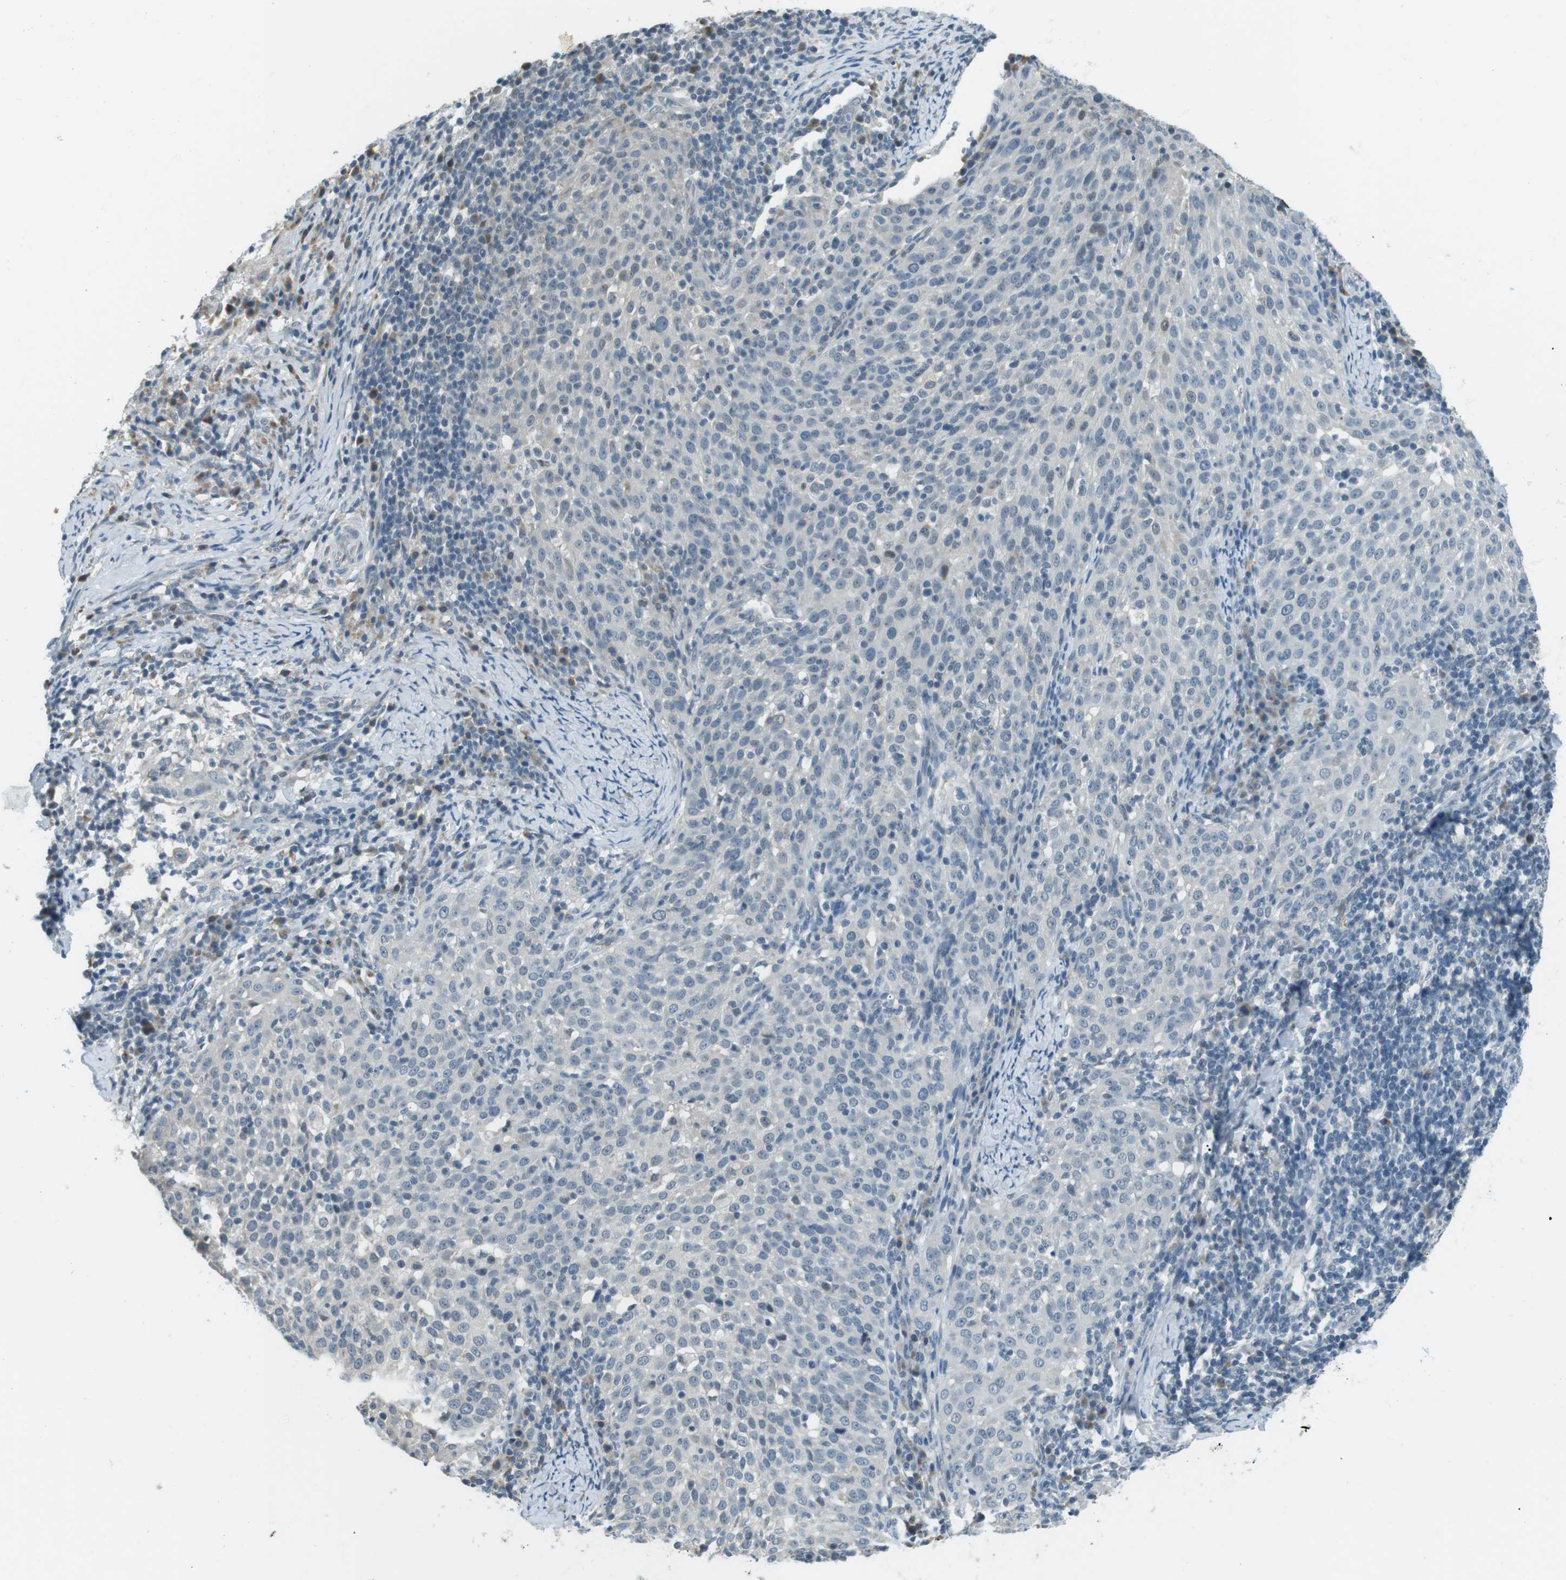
{"staining": {"intensity": "negative", "quantity": "none", "location": "none"}, "tissue": "cervical cancer", "cell_type": "Tumor cells", "image_type": "cancer", "snomed": [{"axis": "morphology", "description": "Squamous cell carcinoma, NOS"}, {"axis": "topography", "description": "Cervix"}], "caption": "The photomicrograph shows no significant staining in tumor cells of cervical cancer.", "gene": "SERPINB2", "patient": {"sex": "female", "age": 51}}